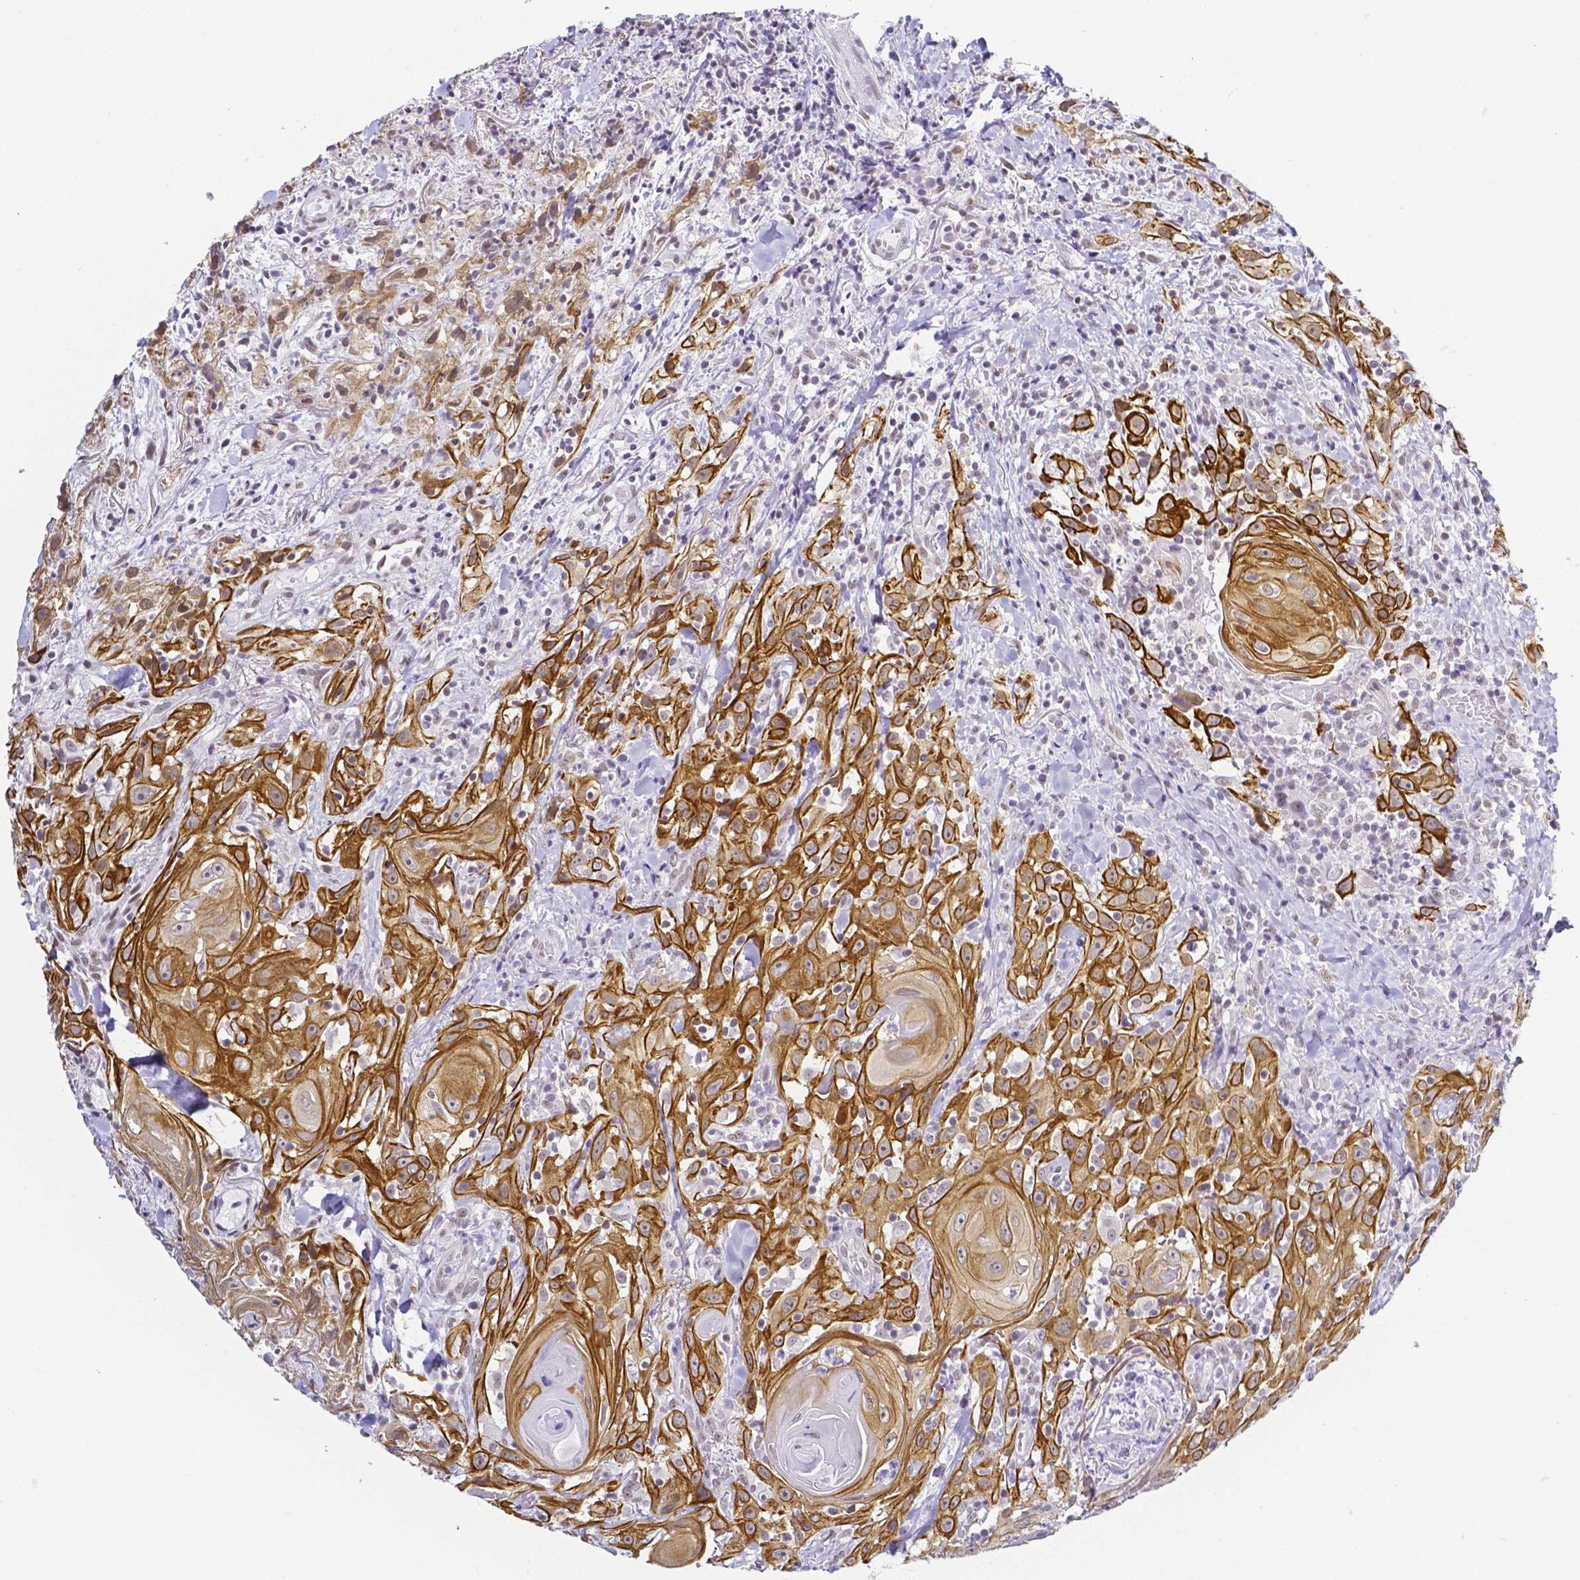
{"staining": {"intensity": "strong", "quantity": ">75%", "location": "cytoplasmic/membranous"}, "tissue": "head and neck cancer", "cell_type": "Tumor cells", "image_type": "cancer", "snomed": [{"axis": "morphology", "description": "Squamous cell carcinoma, NOS"}, {"axis": "topography", "description": "Head-Neck"}], "caption": "Protein analysis of head and neck cancer tissue displays strong cytoplasmic/membranous staining in approximately >75% of tumor cells.", "gene": "FAM83G", "patient": {"sex": "female", "age": 95}}